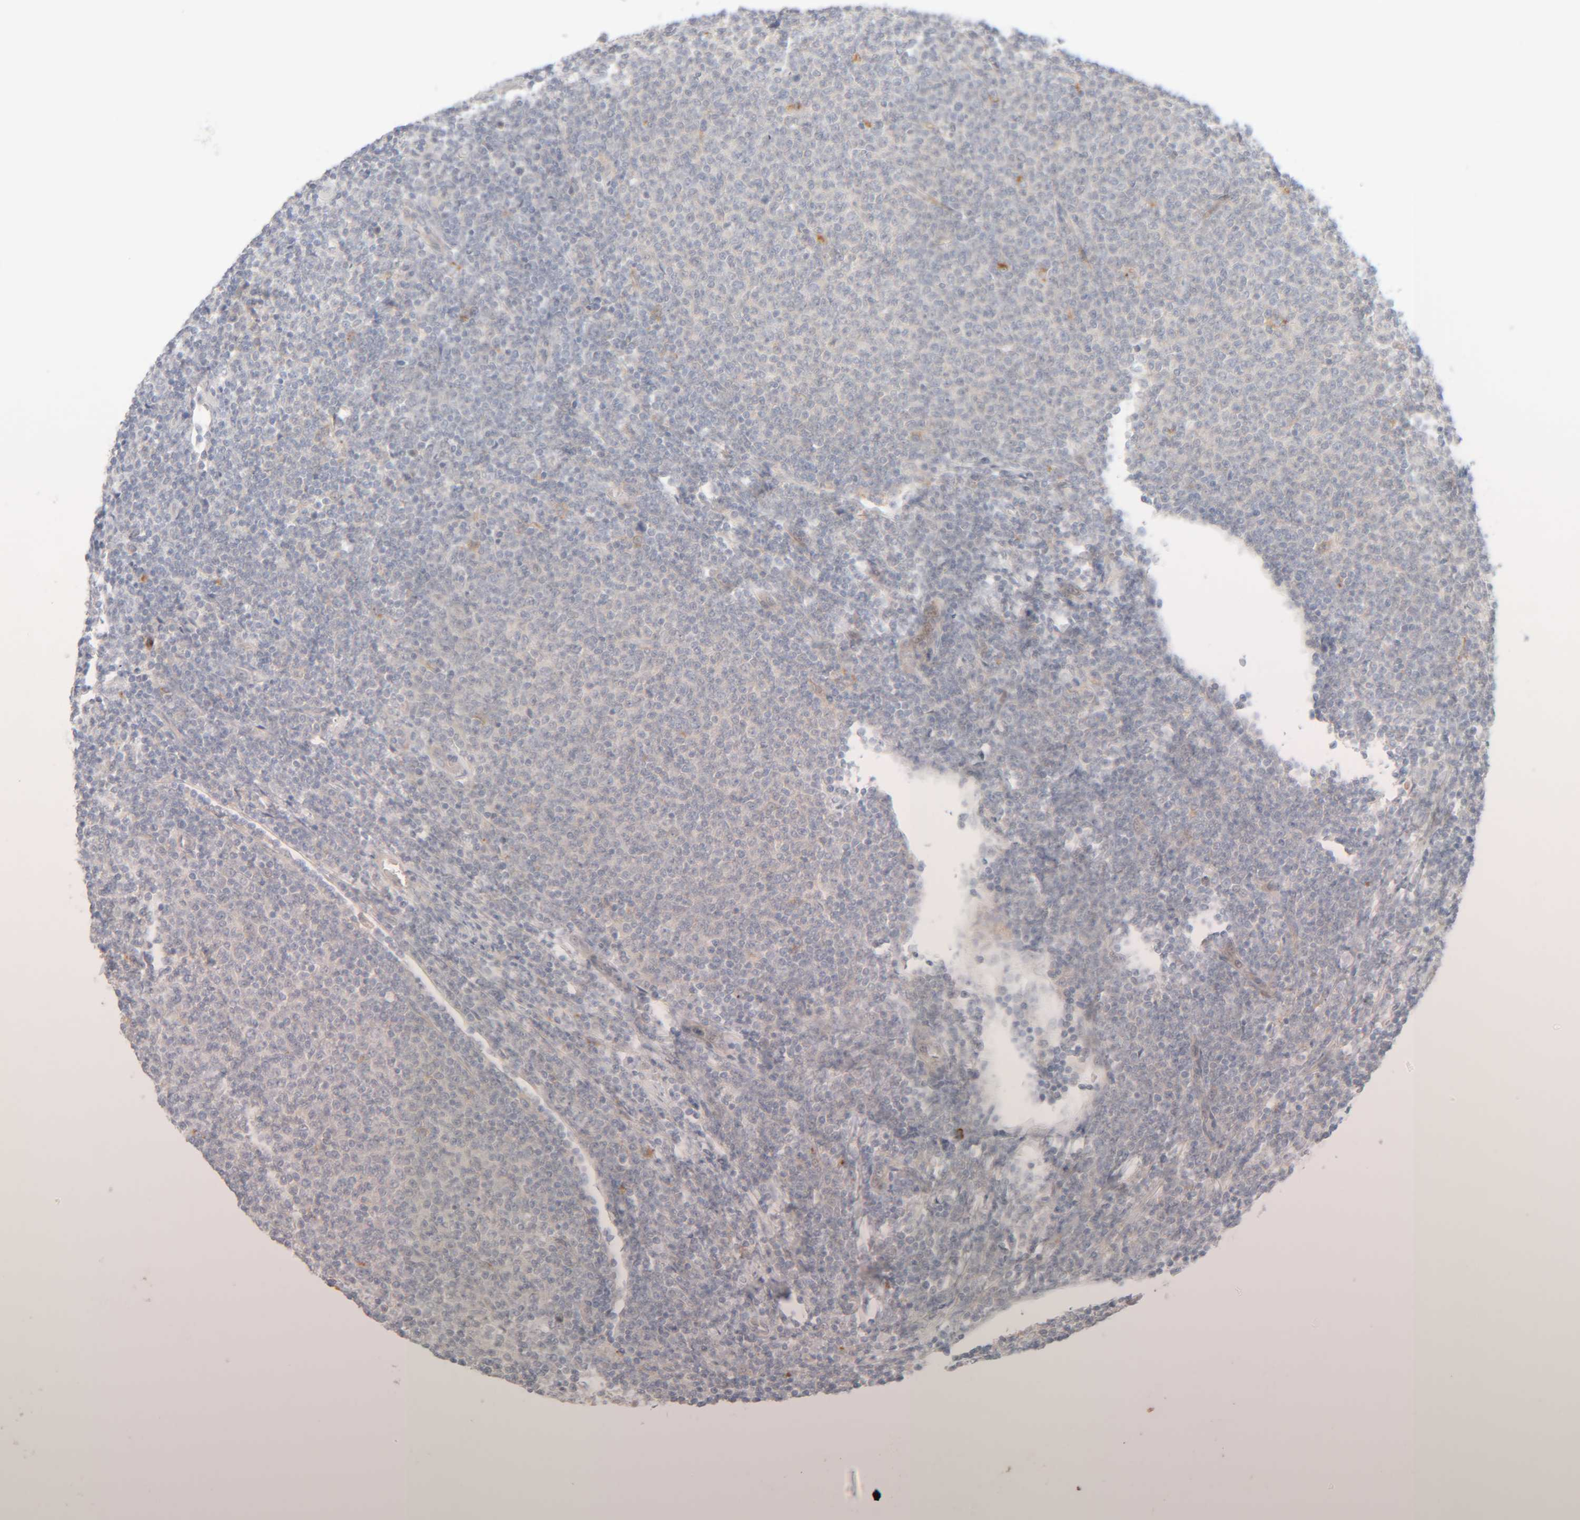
{"staining": {"intensity": "negative", "quantity": "none", "location": "none"}, "tissue": "lymphoma", "cell_type": "Tumor cells", "image_type": "cancer", "snomed": [{"axis": "morphology", "description": "Malignant lymphoma, non-Hodgkin's type, Low grade"}, {"axis": "topography", "description": "Lymph node"}], "caption": "This is a histopathology image of immunohistochemistry staining of lymphoma, which shows no staining in tumor cells.", "gene": "CHKA", "patient": {"sex": "male", "age": 66}}